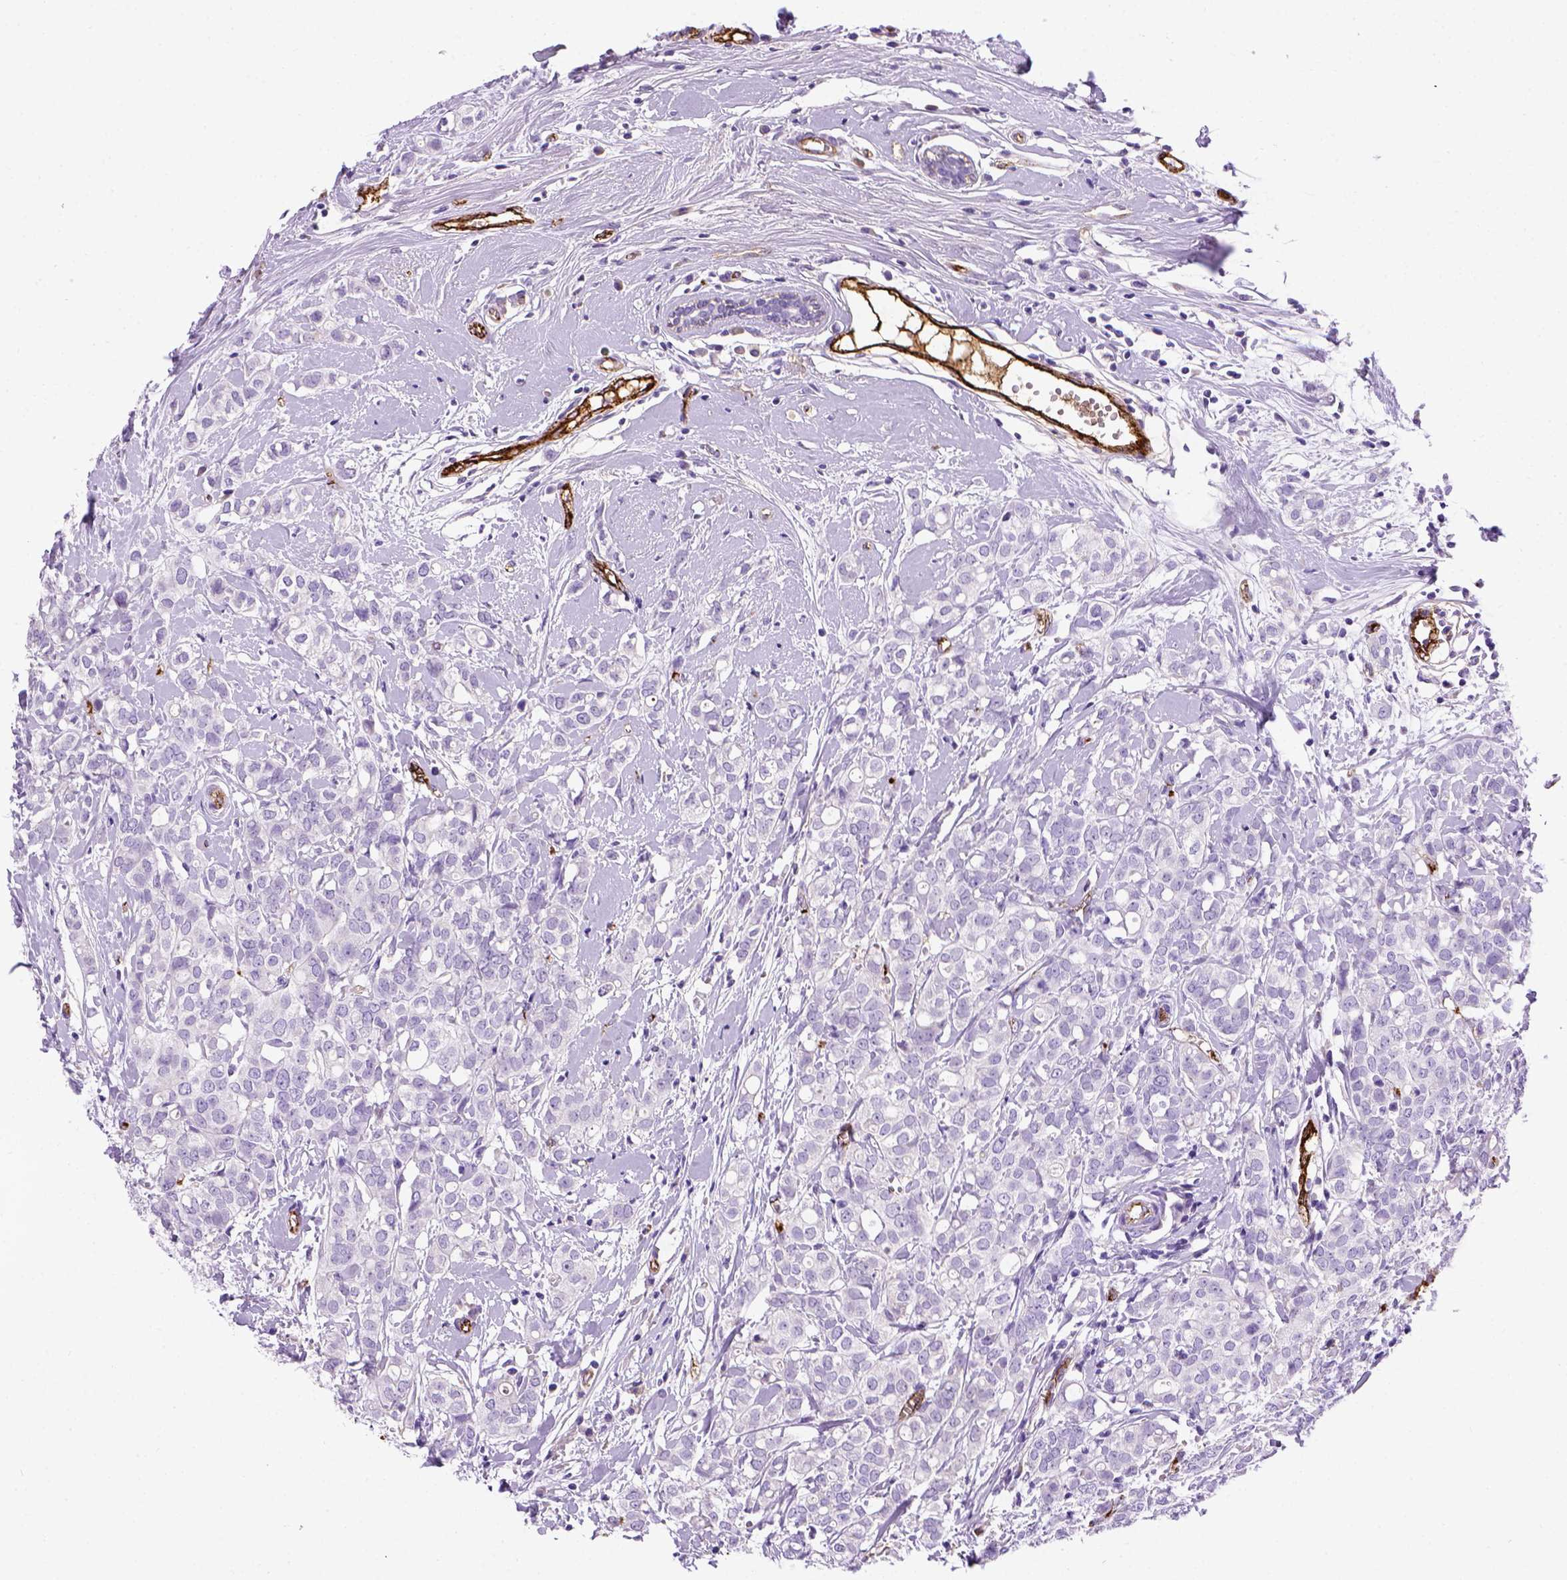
{"staining": {"intensity": "negative", "quantity": "none", "location": "none"}, "tissue": "breast cancer", "cell_type": "Tumor cells", "image_type": "cancer", "snomed": [{"axis": "morphology", "description": "Duct carcinoma"}, {"axis": "topography", "description": "Breast"}], "caption": "Immunohistochemistry (IHC) histopathology image of neoplastic tissue: human breast intraductal carcinoma stained with DAB (3,3'-diaminobenzidine) demonstrates no significant protein staining in tumor cells. (Brightfield microscopy of DAB (3,3'-diaminobenzidine) IHC at high magnification).", "gene": "VWF", "patient": {"sex": "female", "age": 40}}